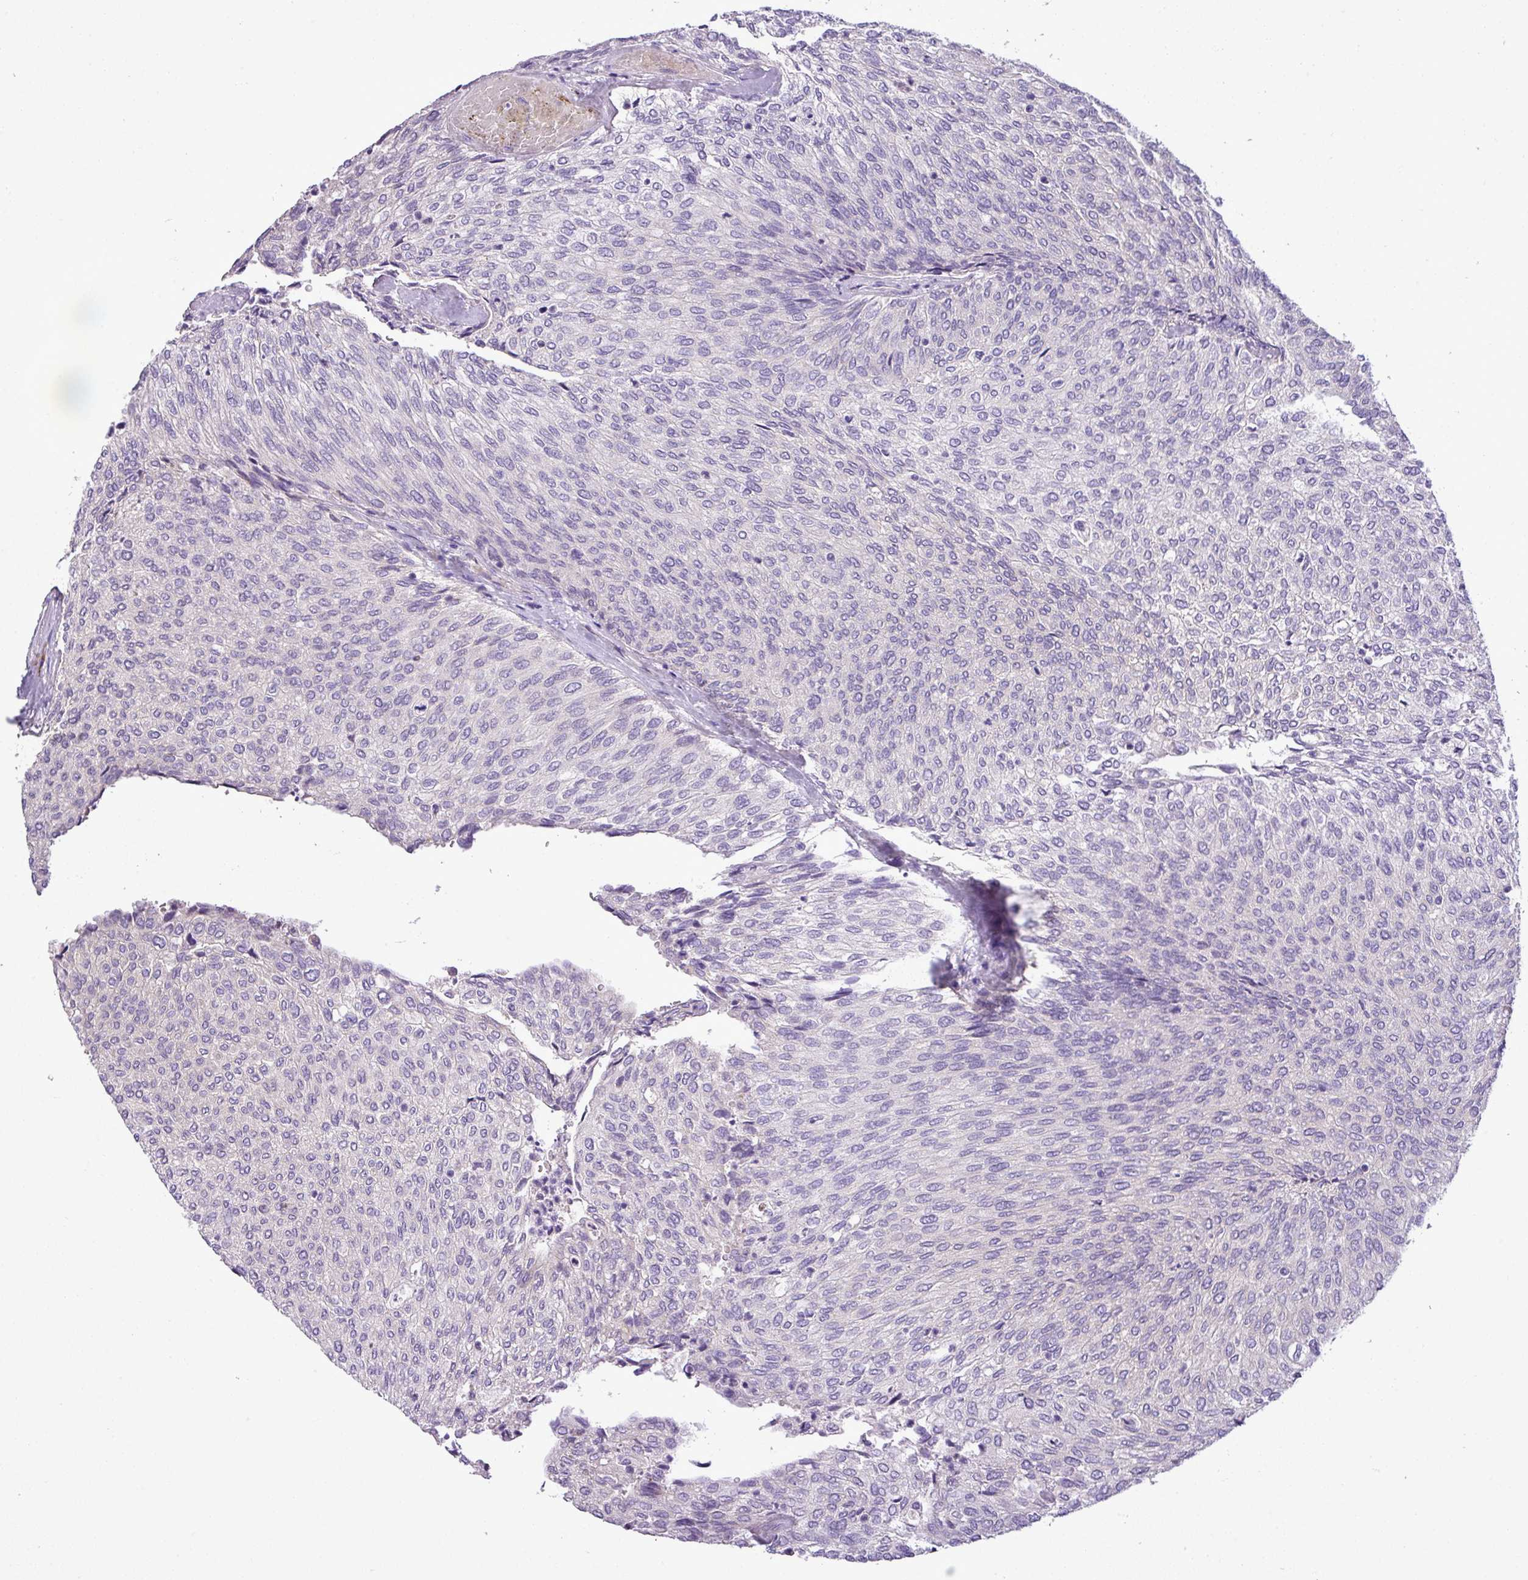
{"staining": {"intensity": "negative", "quantity": "none", "location": "none"}, "tissue": "urothelial cancer", "cell_type": "Tumor cells", "image_type": "cancer", "snomed": [{"axis": "morphology", "description": "Urothelial carcinoma, Low grade"}, {"axis": "topography", "description": "Urinary bladder"}], "caption": "Immunohistochemical staining of urothelial carcinoma (low-grade) shows no significant positivity in tumor cells. The staining was performed using DAB (3,3'-diaminobenzidine) to visualize the protein expression in brown, while the nuclei were stained in blue with hematoxylin (Magnification: 20x).", "gene": "MOCS3", "patient": {"sex": "female", "age": 79}}